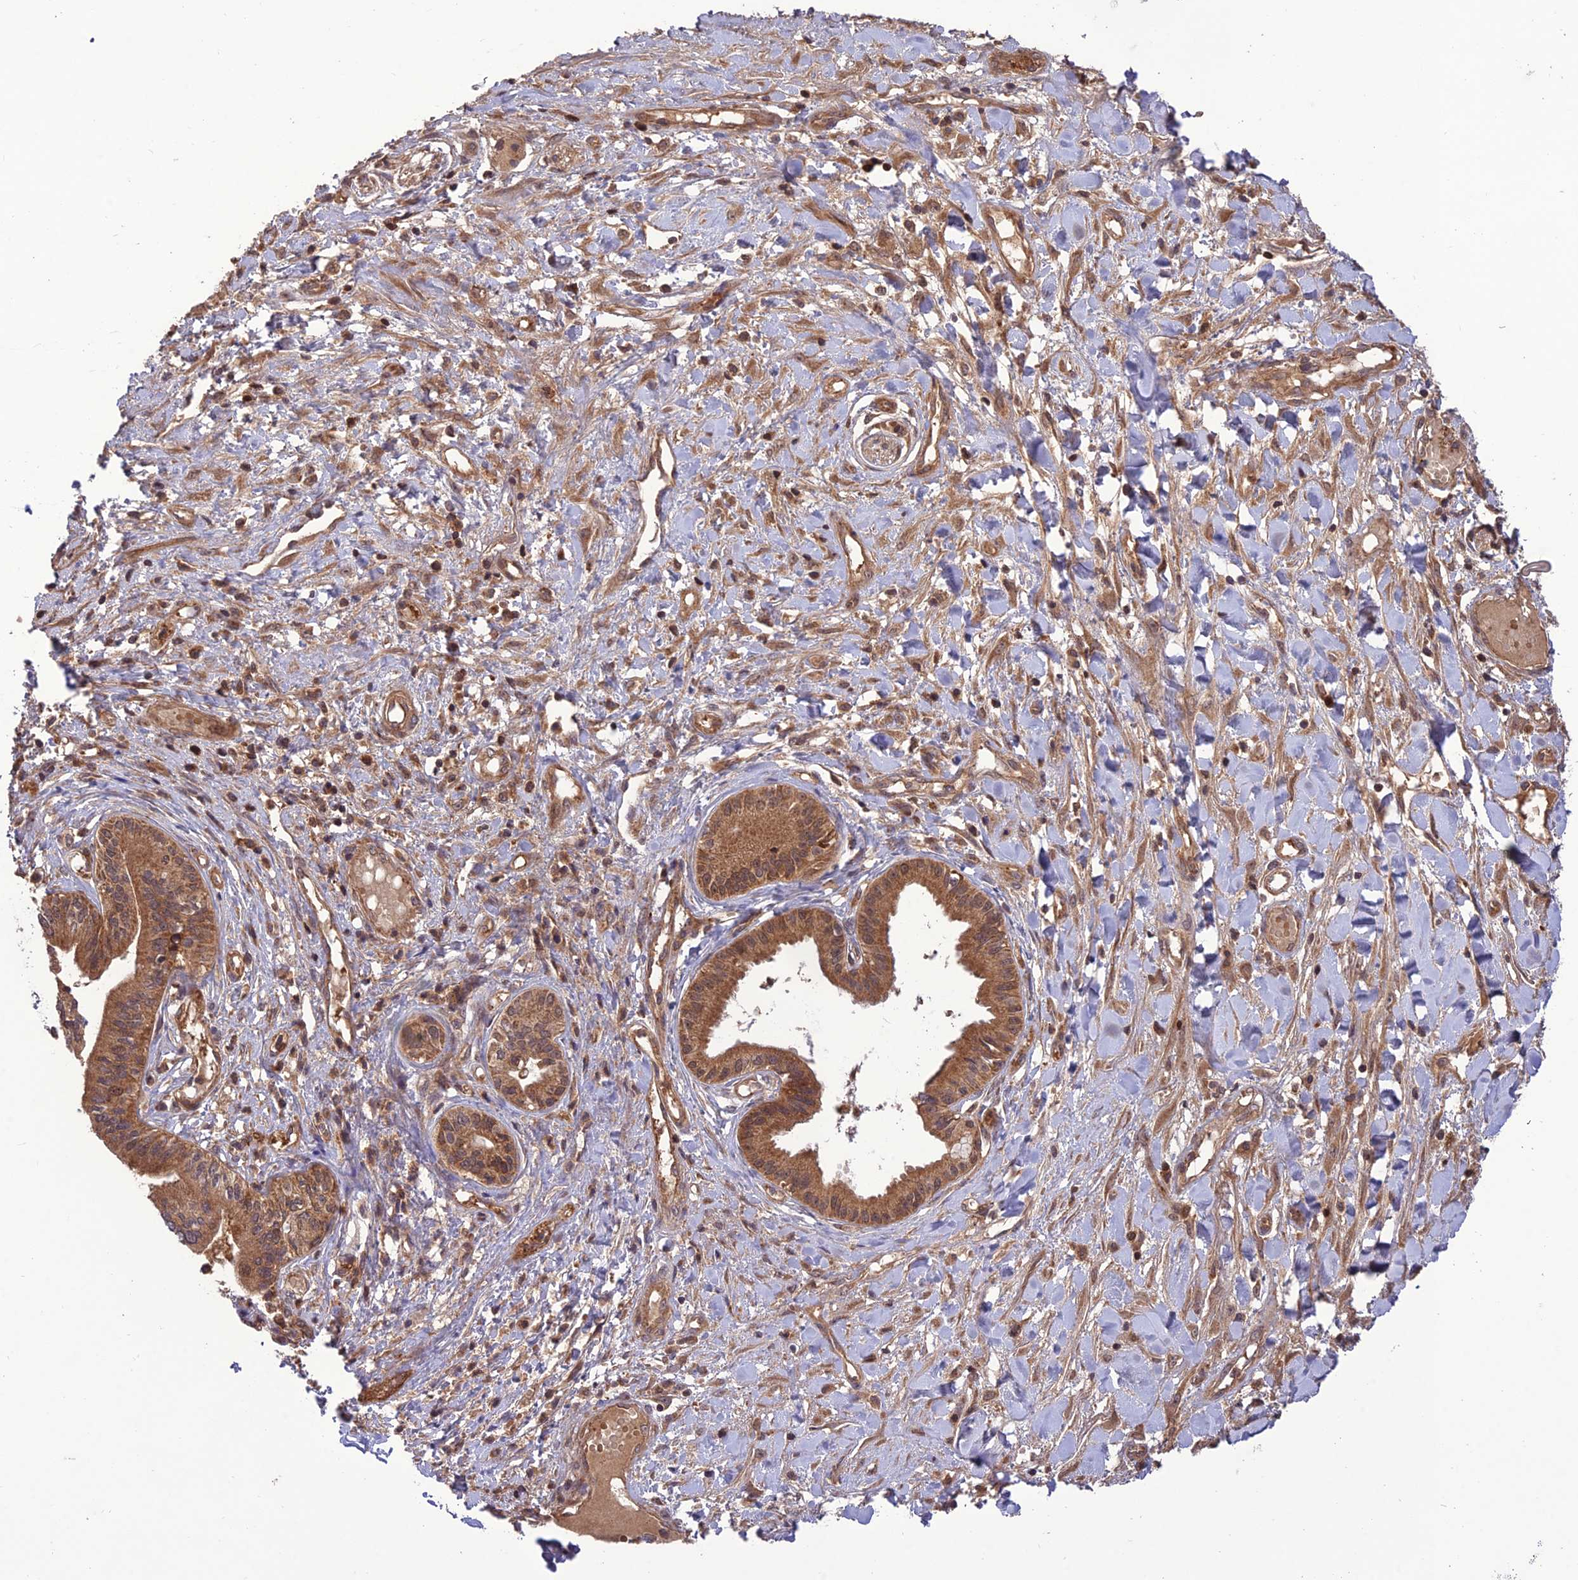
{"staining": {"intensity": "moderate", "quantity": ">75%", "location": "cytoplasmic/membranous,nuclear"}, "tissue": "pancreatic cancer", "cell_type": "Tumor cells", "image_type": "cancer", "snomed": [{"axis": "morphology", "description": "Adenocarcinoma, NOS"}, {"axis": "topography", "description": "Pancreas"}], "caption": "A brown stain highlights moderate cytoplasmic/membranous and nuclear expression of a protein in human adenocarcinoma (pancreatic) tumor cells.", "gene": "NDUFC1", "patient": {"sex": "female", "age": 50}}